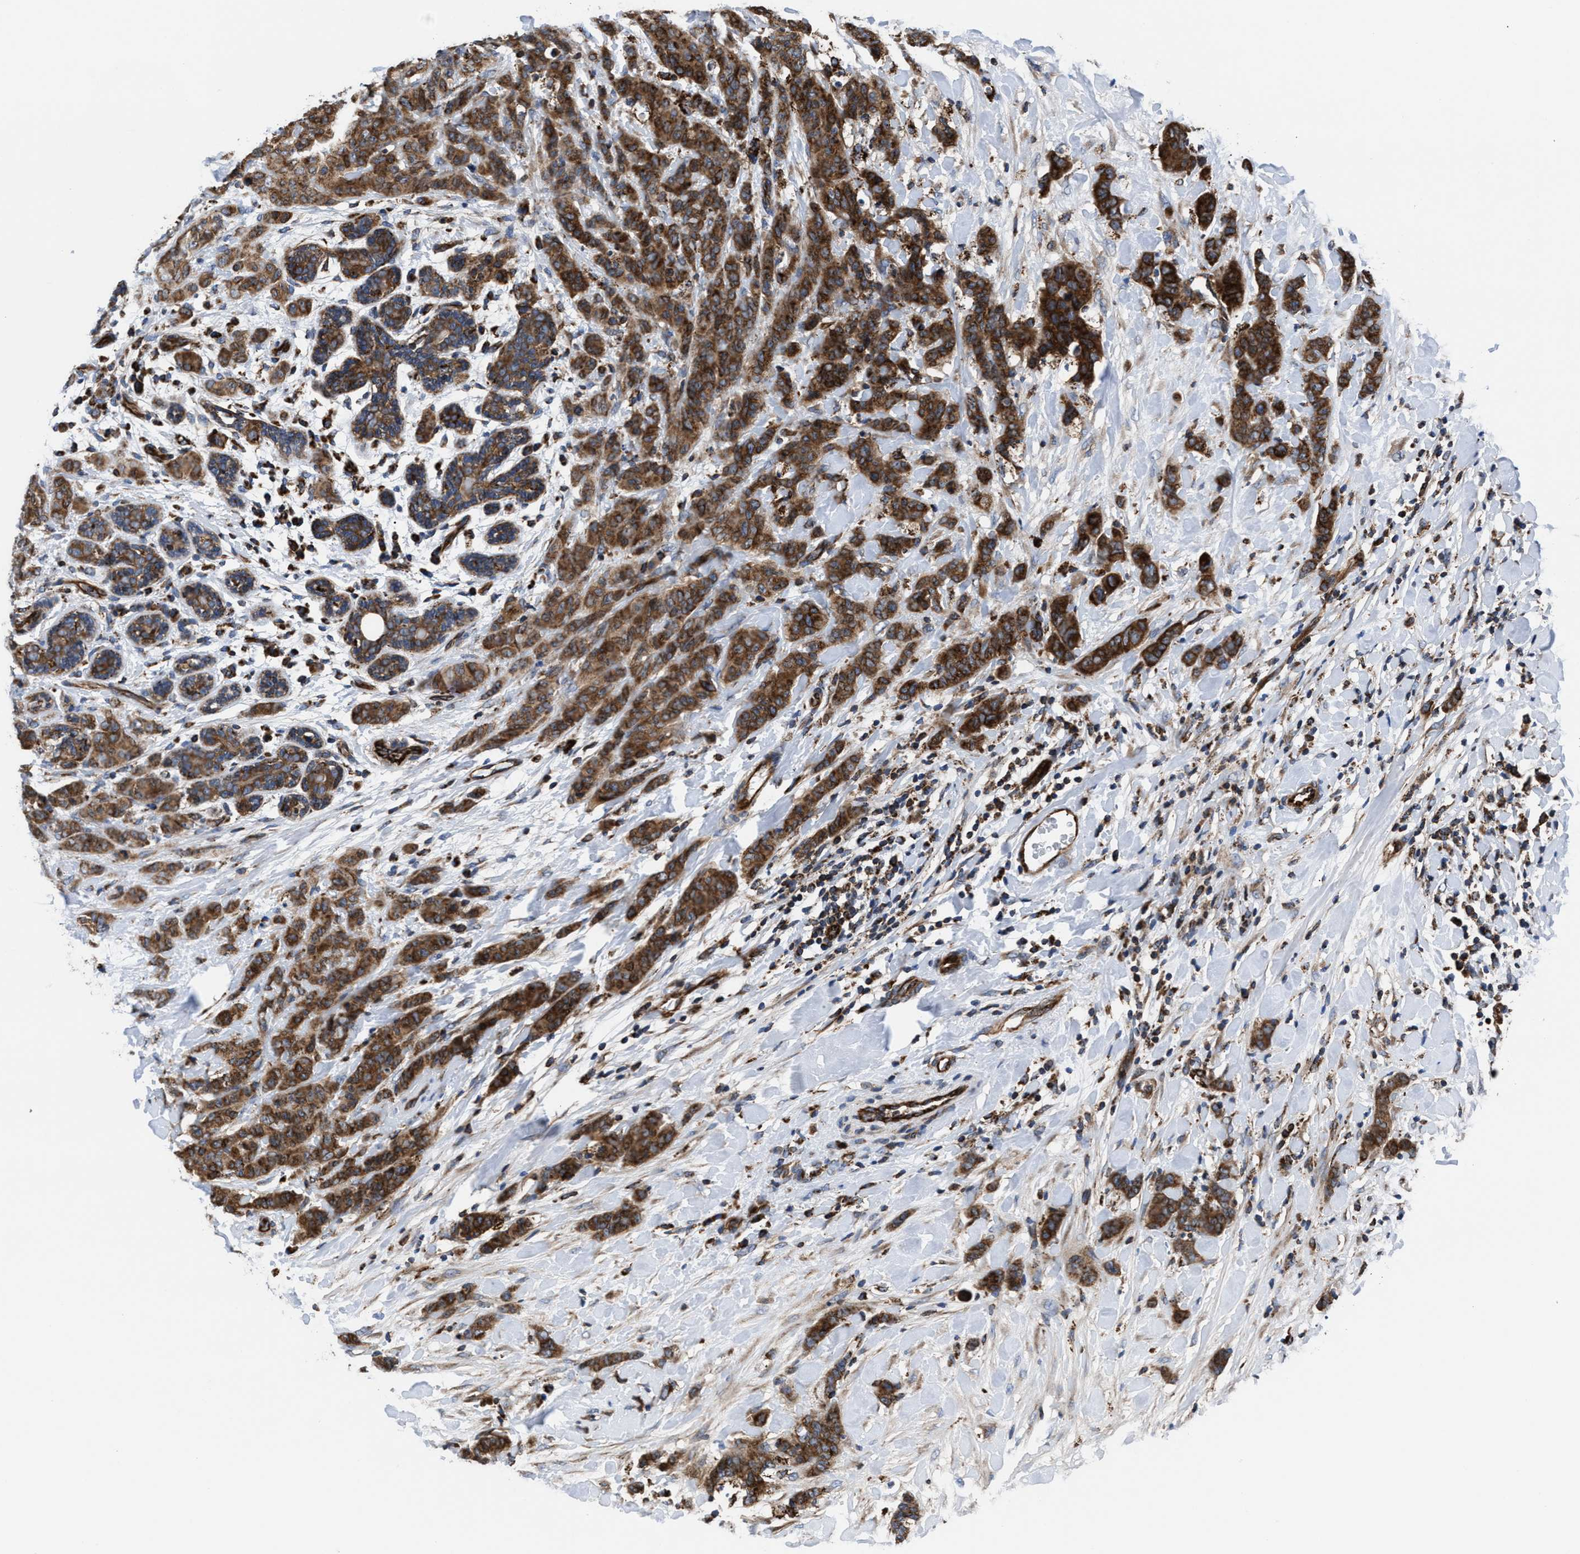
{"staining": {"intensity": "strong", "quantity": ">75%", "location": "cytoplasmic/membranous"}, "tissue": "breast cancer", "cell_type": "Tumor cells", "image_type": "cancer", "snomed": [{"axis": "morphology", "description": "Normal tissue, NOS"}, {"axis": "morphology", "description": "Duct carcinoma"}, {"axis": "topography", "description": "Breast"}], "caption": "Human breast cancer stained with a protein marker displays strong staining in tumor cells.", "gene": "PRR15L", "patient": {"sex": "female", "age": 40}}